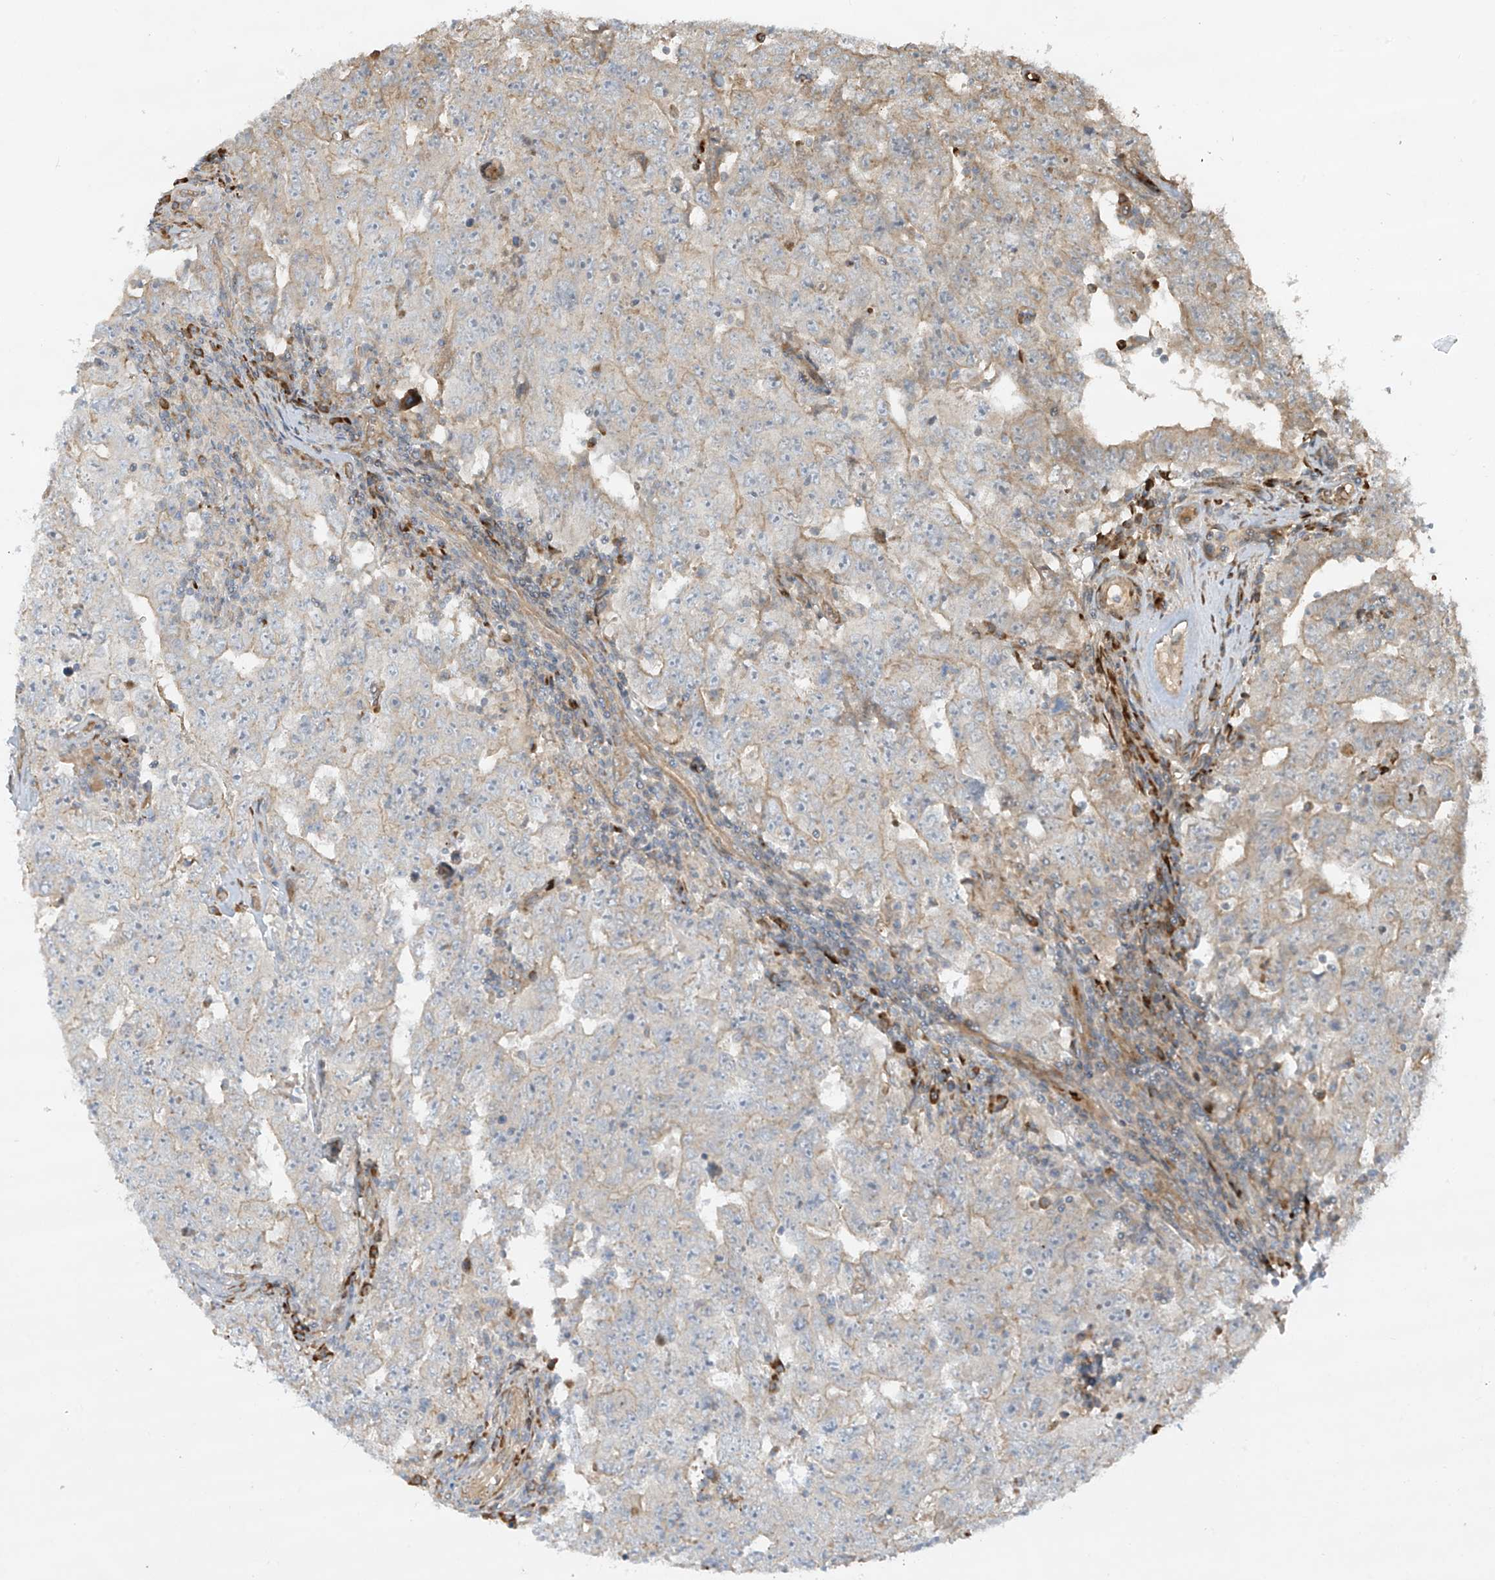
{"staining": {"intensity": "weak", "quantity": "<25%", "location": "cytoplasmic/membranous"}, "tissue": "testis cancer", "cell_type": "Tumor cells", "image_type": "cancer", "snomed": [{"axis": "morphology", "description": "Carcinoma, Embryonal, NOS"}, {"axis": "topography", "description": "Testis"}], "caption": "The micrograph displays no significant staining in tumor cells of embryonal carcinoma (testis). (Immunohistochemistry, brightfield microscopy, high magnification).", "gene": "DDIT4", "patient": {"sex": "male", "age": 26}}